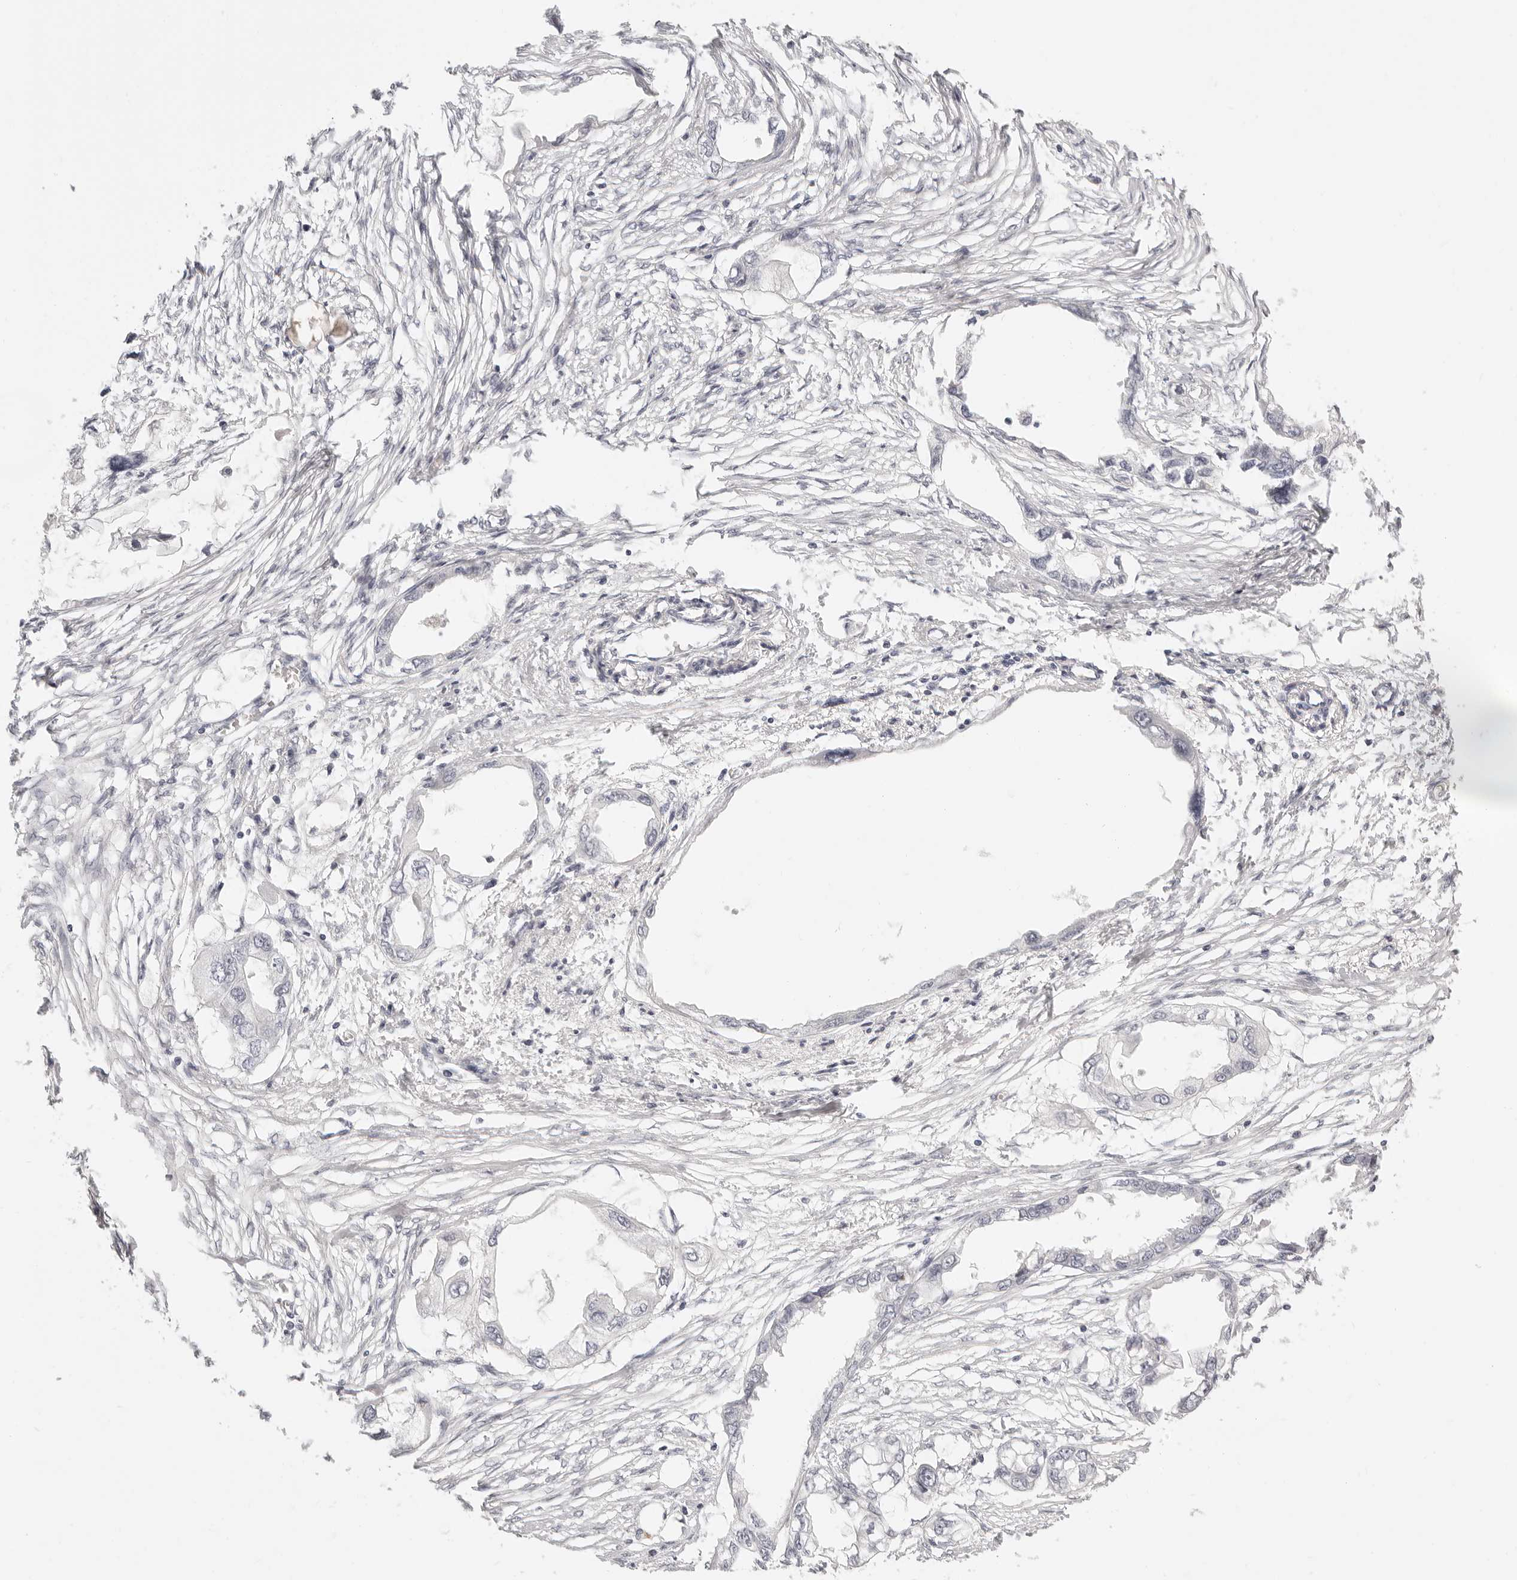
{"staining": {"intensity": "negative", "quantity": "none", "location": "none"}, "tissue": "endometrial cancer", "cell_type": "Tumor cells", "image_type": "cancer", "snomed": [{"axis": "morphology", "description": "Adenocarcinoma, NOS"}, {"axis": "morphology", "description": "Adenocarcinoma, metastatic, NOS"}, {"axis": "topography", "description": "Adipose tissue"}, {"axis": "topography", "description": "Endometrium"}], "caption": "Immunohistochemistry (IHC) histopathology image of neoplastic tissue: human endometrial adenocarcinoma stained with DAB (3,3'-diaminobenzidine) displays no significant protein positivity in tumor cells.", "gene": "FABP1", "patient": {"sex": "female", "age": 67}}